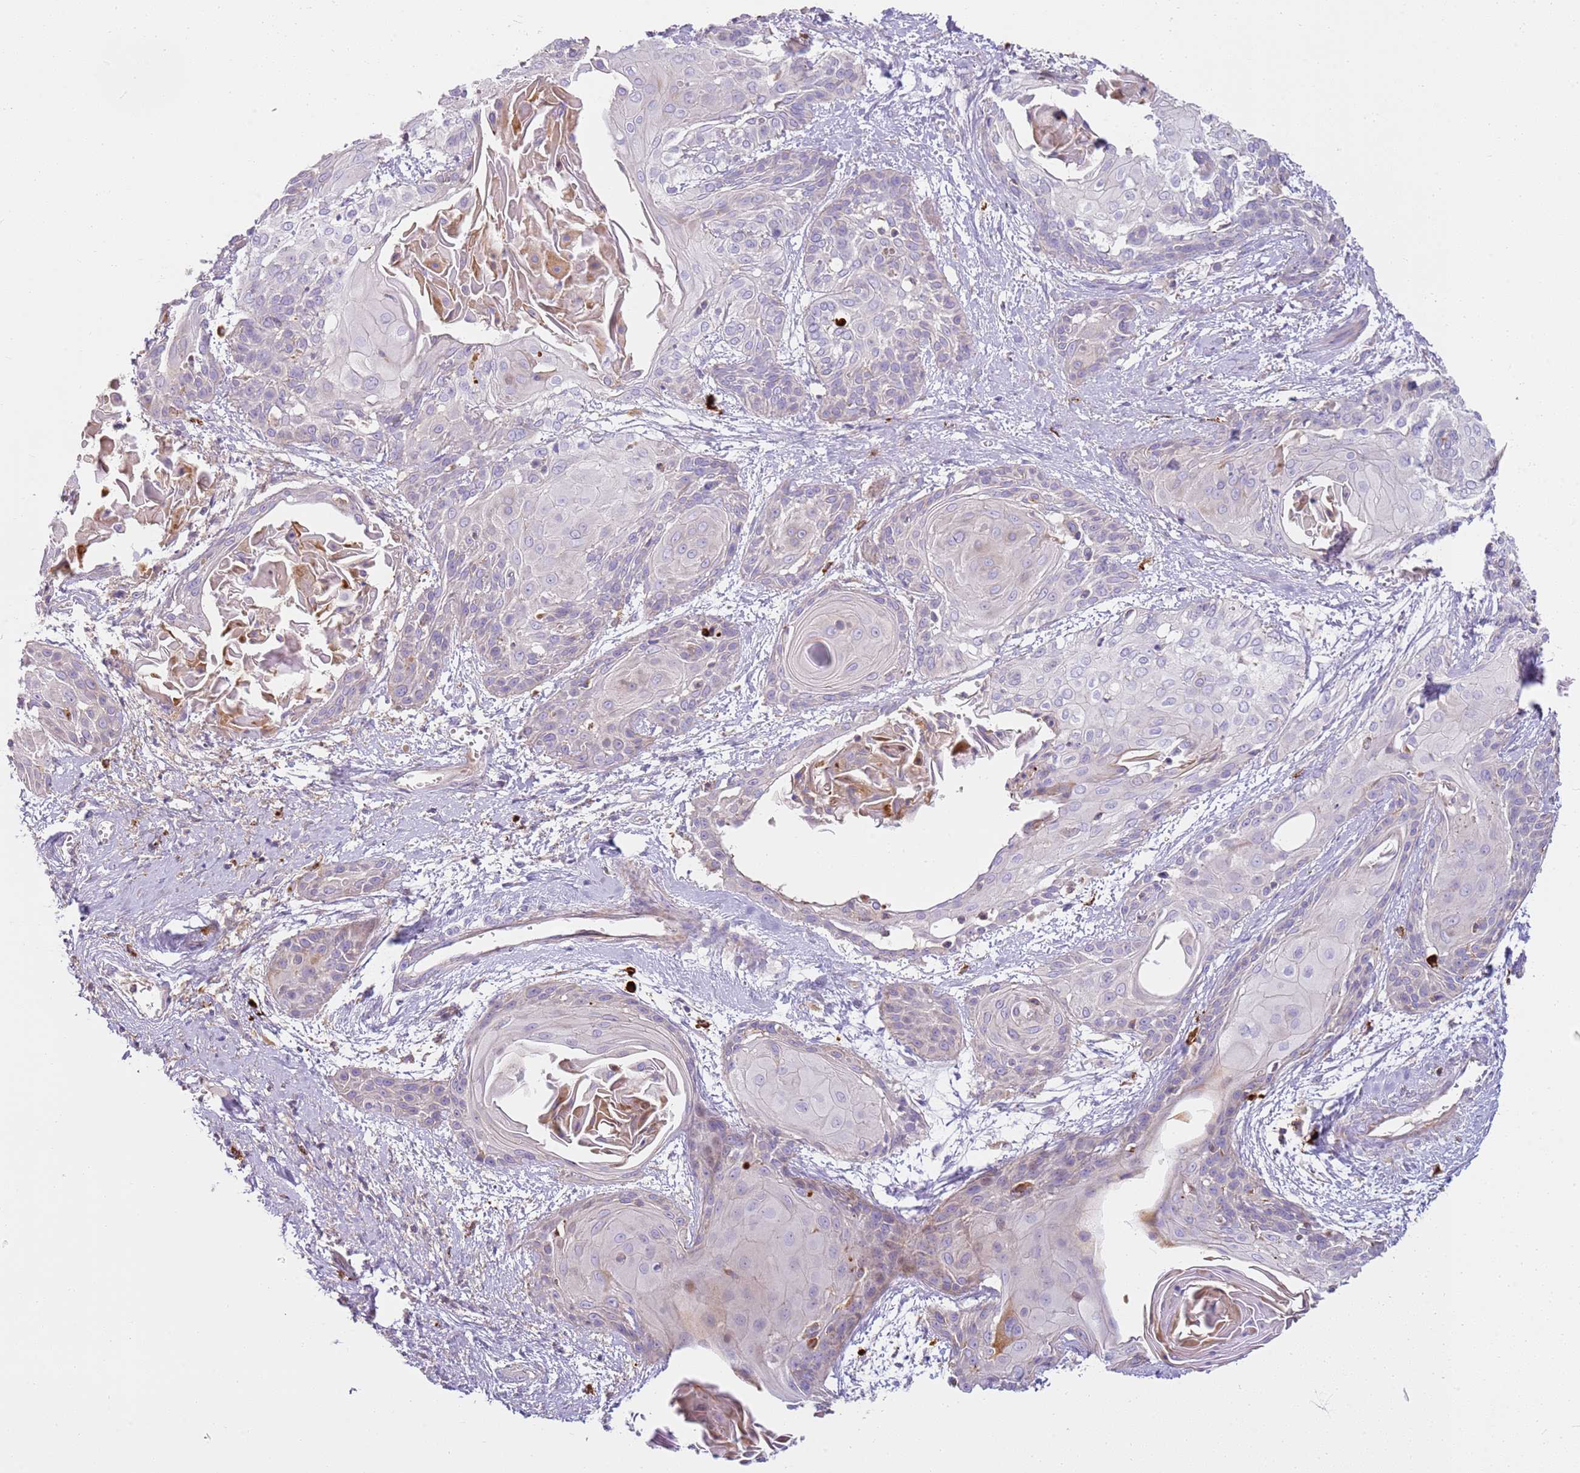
{"staining": {"intensity": "negative", "quantity": "none", "location": "none"}, "tissue": "cervical cancer", "cell_type": "Tumor cells", "image_type": "cancer", "snomed": [{"axis": "morphology", "description": "Squamous cell carcinoma, NOS"}, {"axis": "topography", "description": "Cervix"}], "caption": "Immunohistochemistry (IHC) micrograph of human squamous cell carcinoma (cervical) stained for a protein (brown), which demonstrates no expression in tumor cells.", "gene": "FPR1", "patient": {"sex": "female", "age": 57}}